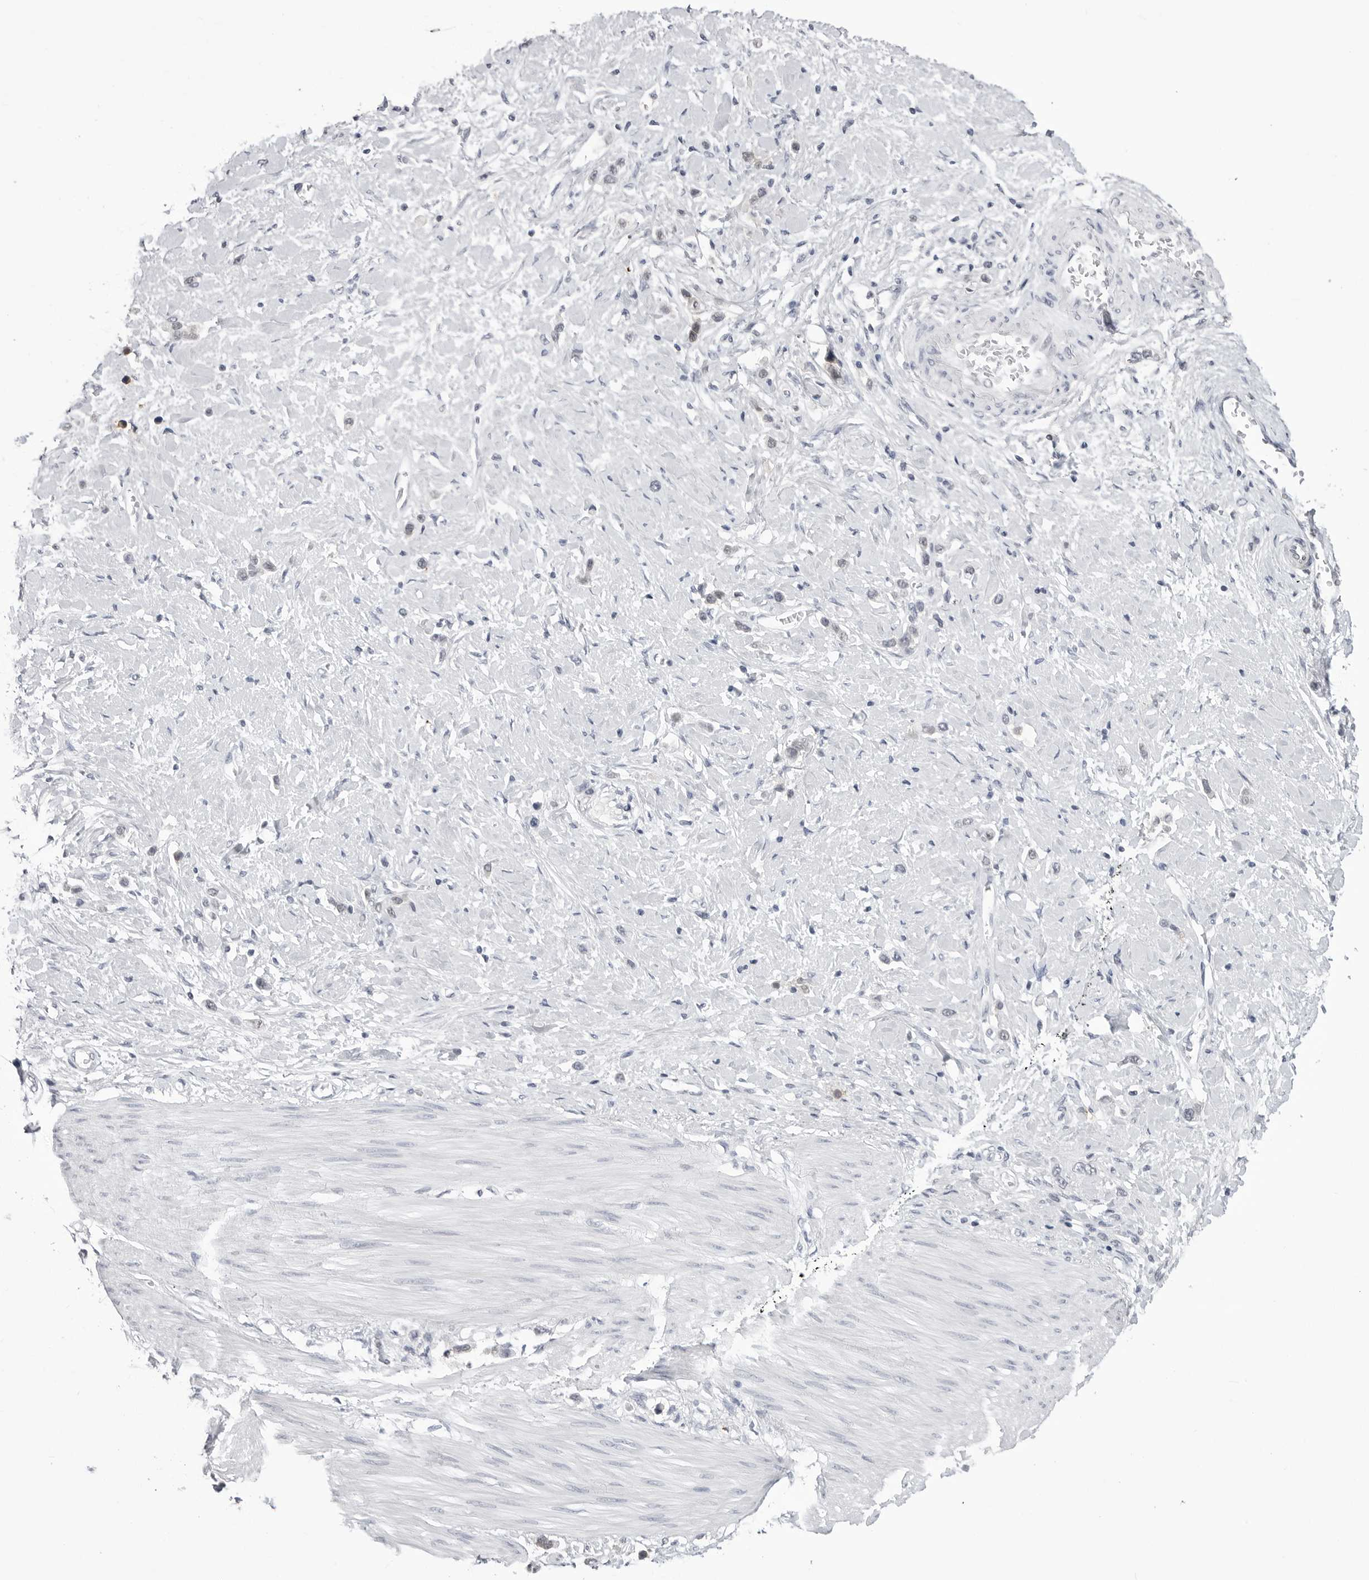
{"staining": {"intensity": "negative", "quantity": "none", "location": "none"}, "tissue": "stomach cancer", "cell_type": "Tumor cells", "image_type": "cancer", "snomed": [{"axis": "morphology", "description": "Adenocarcinoma, NOS"}, {"axis": "topography", "description": "Stomach"}], "caption": "Immunohistochemistry (IHC) of stomach cancer (adenocarcinoma) demonstrates no expression in tumor cells.", "gene": "YWHAG", "patient": {"sex": "female", "age": 65}}